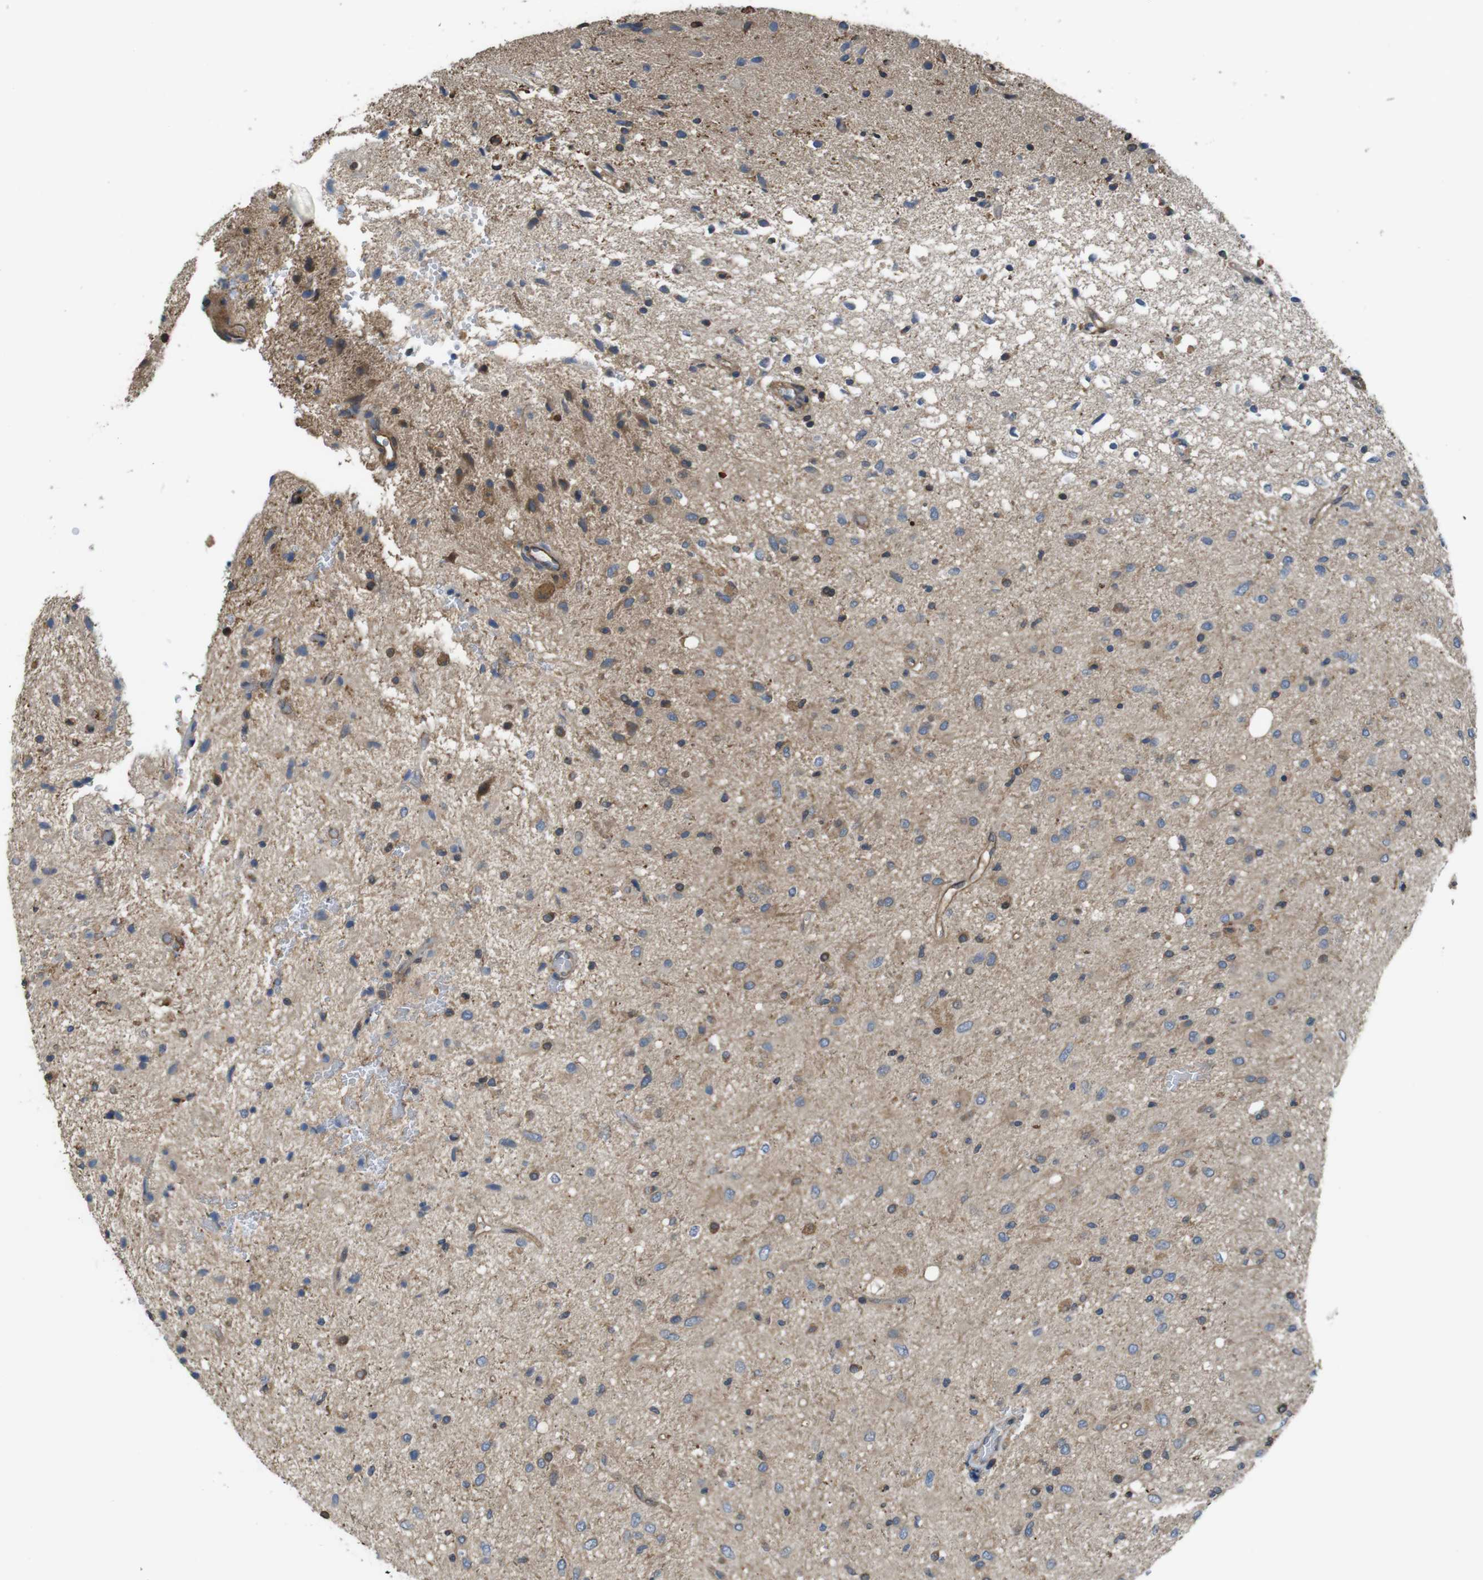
{"staining": {"intensity": "moderate", "quantity": "25%-75%", "location": "cytoplasmic/membranous"}, "tissue": "glioma", "cell_type": "Tumor cells", "image_type": "cancer", "snomed": [{"axis": "morphology", "description": "Glioma, malignant, Low grade"}, {"axis": "topography", "description": "Brain"}], "caption": "Glioma tissue exhibits moderate cytoplasmic/membranous positivity in approximately 25%-75% of tumor cells", "gene": "ARHGDIA", "patient": {"sex": "male", "age": 77}}